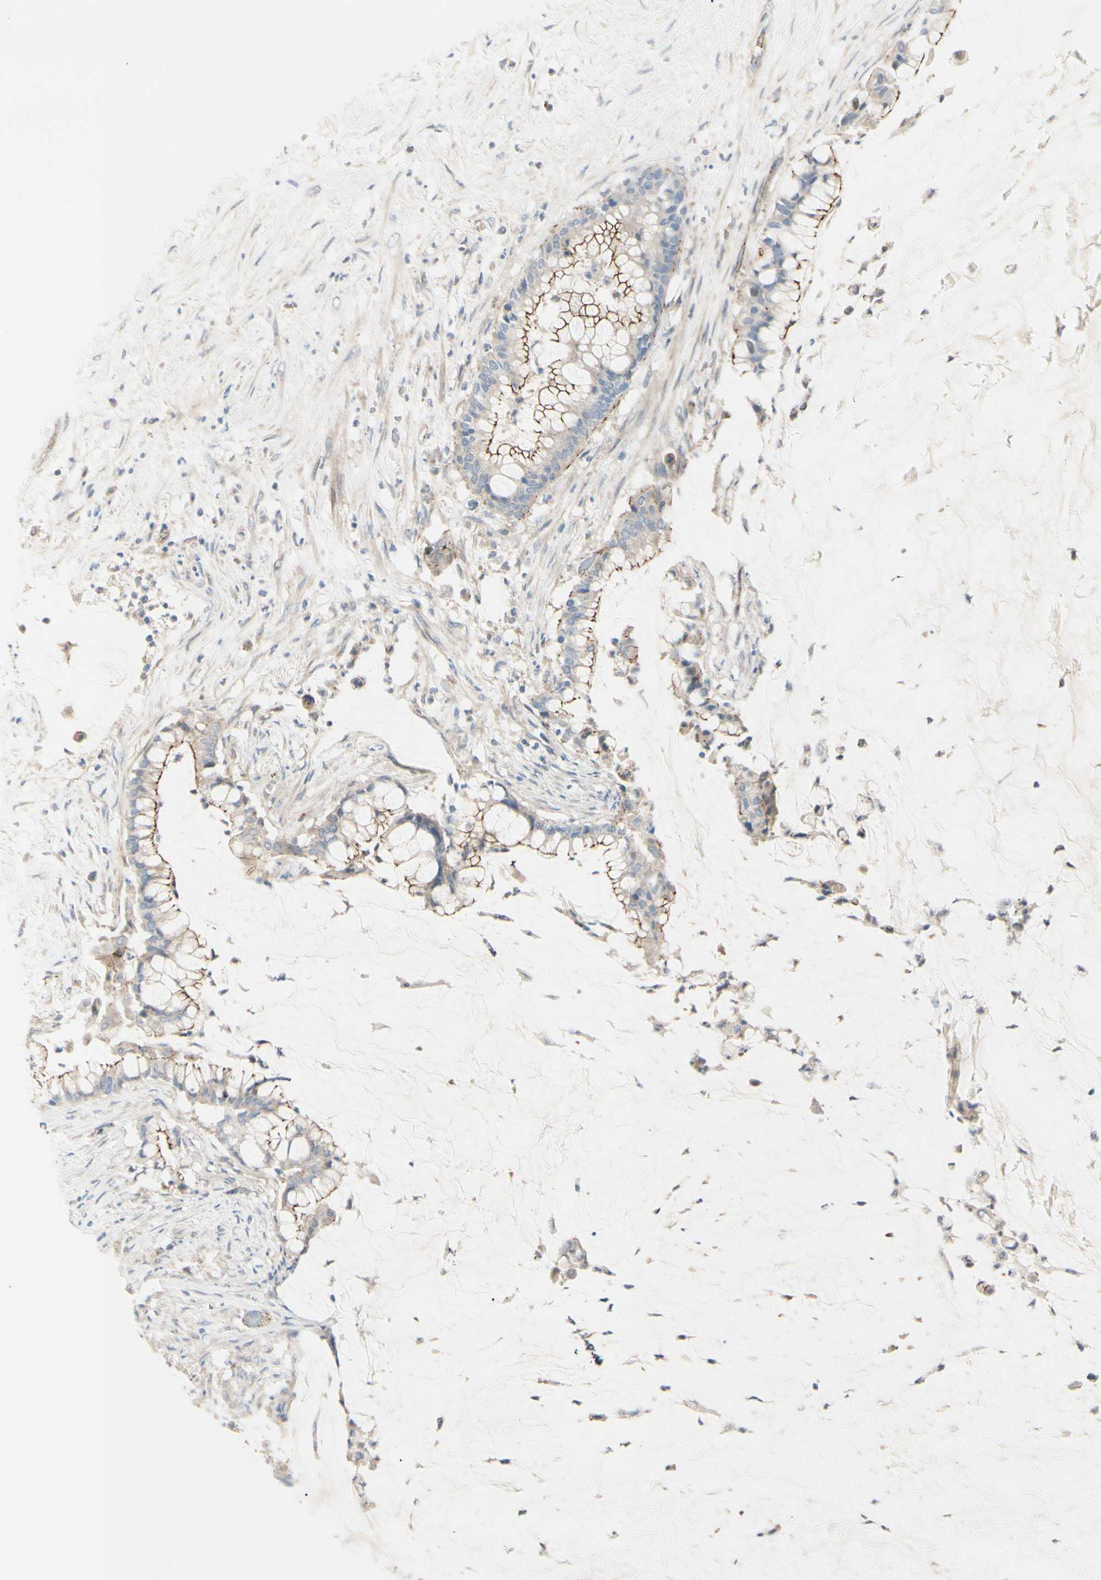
{"staining": {"intensity": "weak", "quantity": "25%-75%", "location": "cytoplasmic/membranous"}, "tissue": "pancreatic cancer", "cell_type": "Tumor cells", "image_type": "cancer", "snomed": [{"axis": "morphology", "description": "Adenocarcinoma, NOS"}, {"axis": "topography", "description": "Pancreas"}], "caption": "The micrograph exhibits staining of pancreatic adenocarcinoma, revealing weak cytoplasmic/membranous protein staining (brown color) within tumor cells.", "gene": "TJP1", "patient": {"sex": "male", "age": 41}}